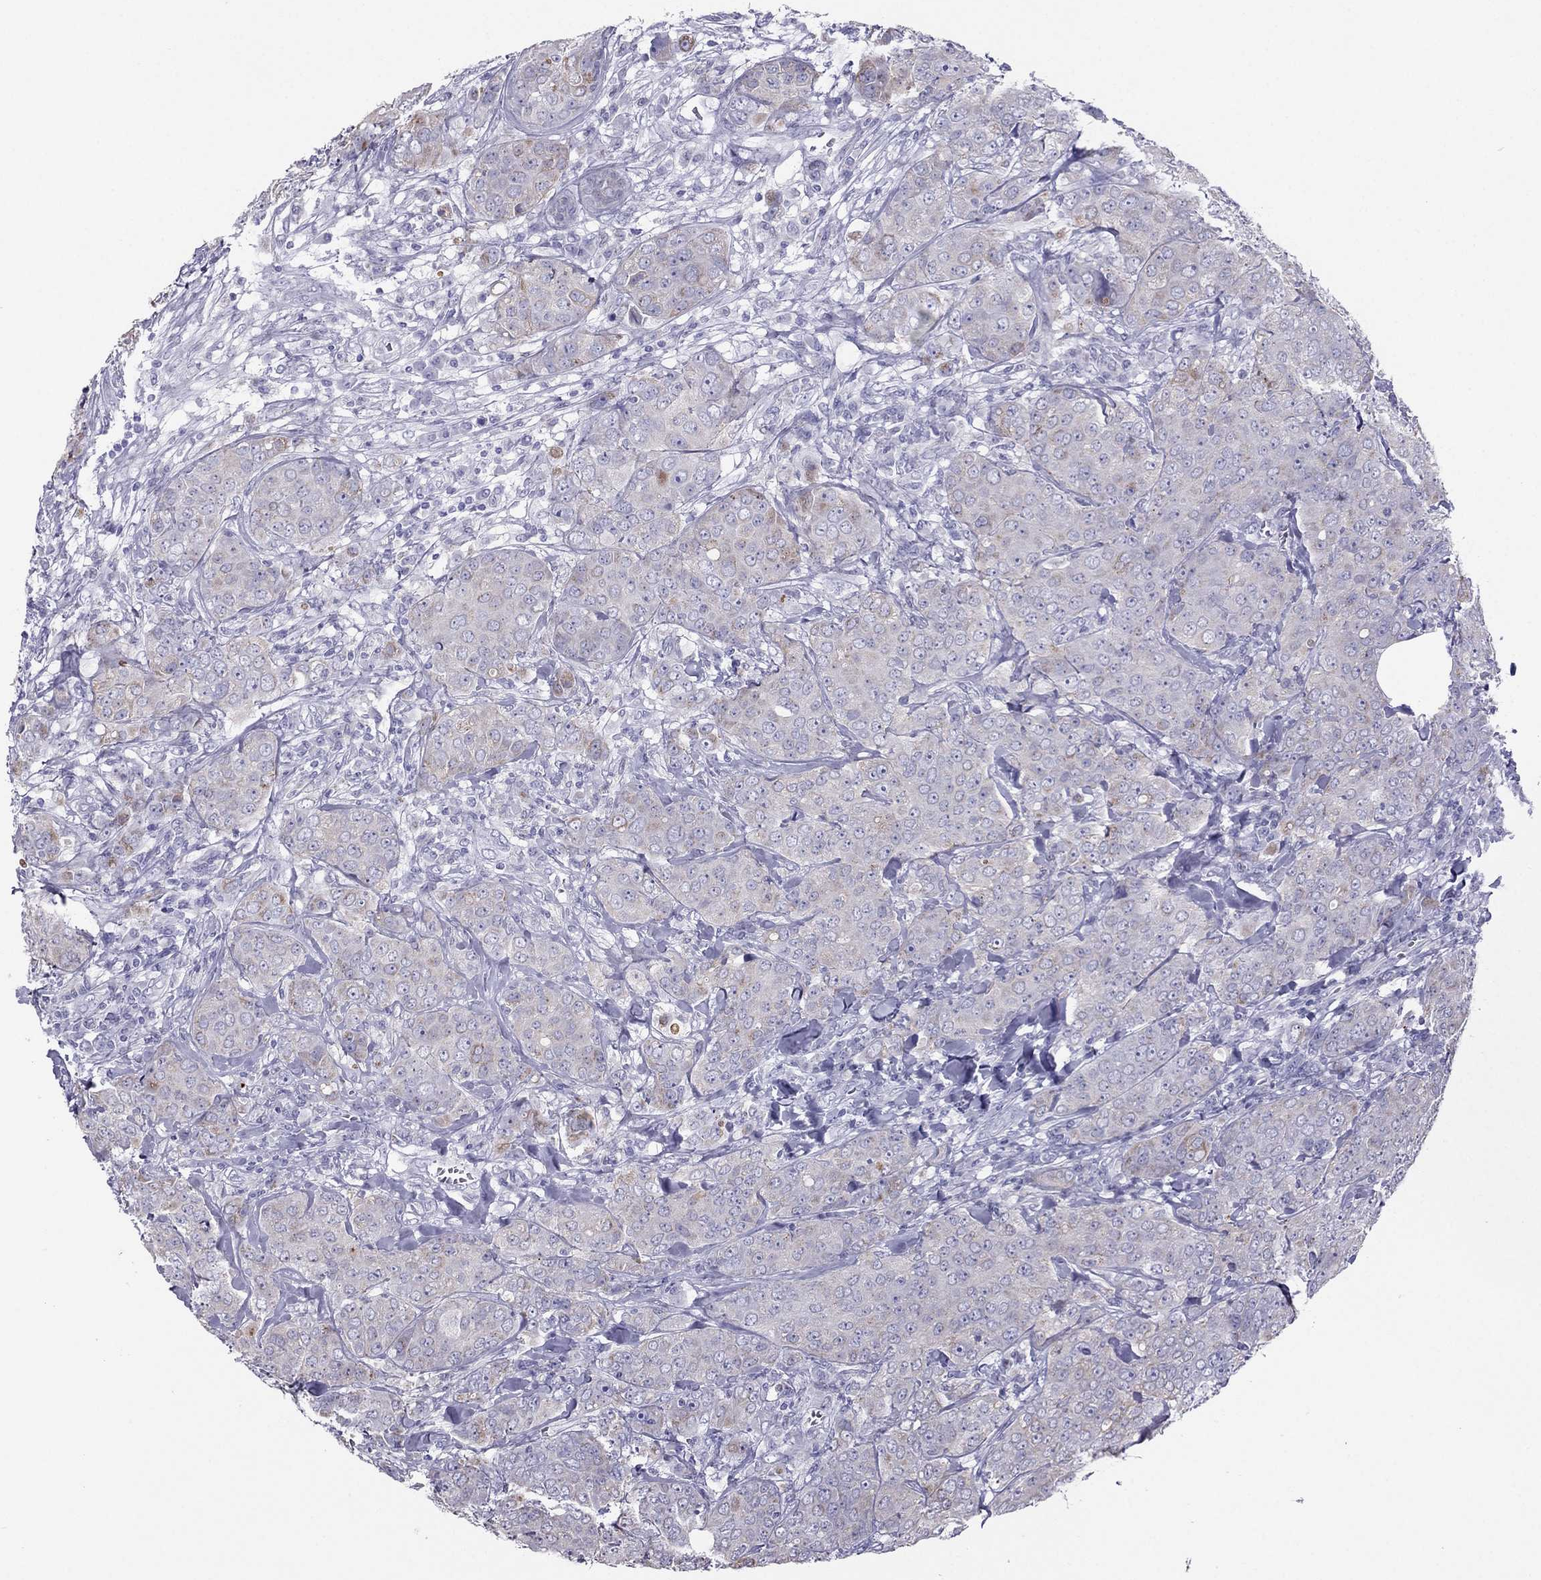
{"staining": {"intensity": "moderate", "quantity": "<25%", "location": "cytoplasmic/membranous"}, "tissue": "breast cancer", "cell_type": "Tumor cells", "image_type": "cancer", "snomed": [{"axis": "morphology", "description": "Duct carcinoma"}, {"axis": "topography", "description": "Breast"}], "caption": "Tumor cells reveal moderate cytoplasmic/membranous staining in about <25% of cells in breast invasive ductal carcinoma.", "gene": "MAEL", "patient": {"sex": "female", "age": 43}}